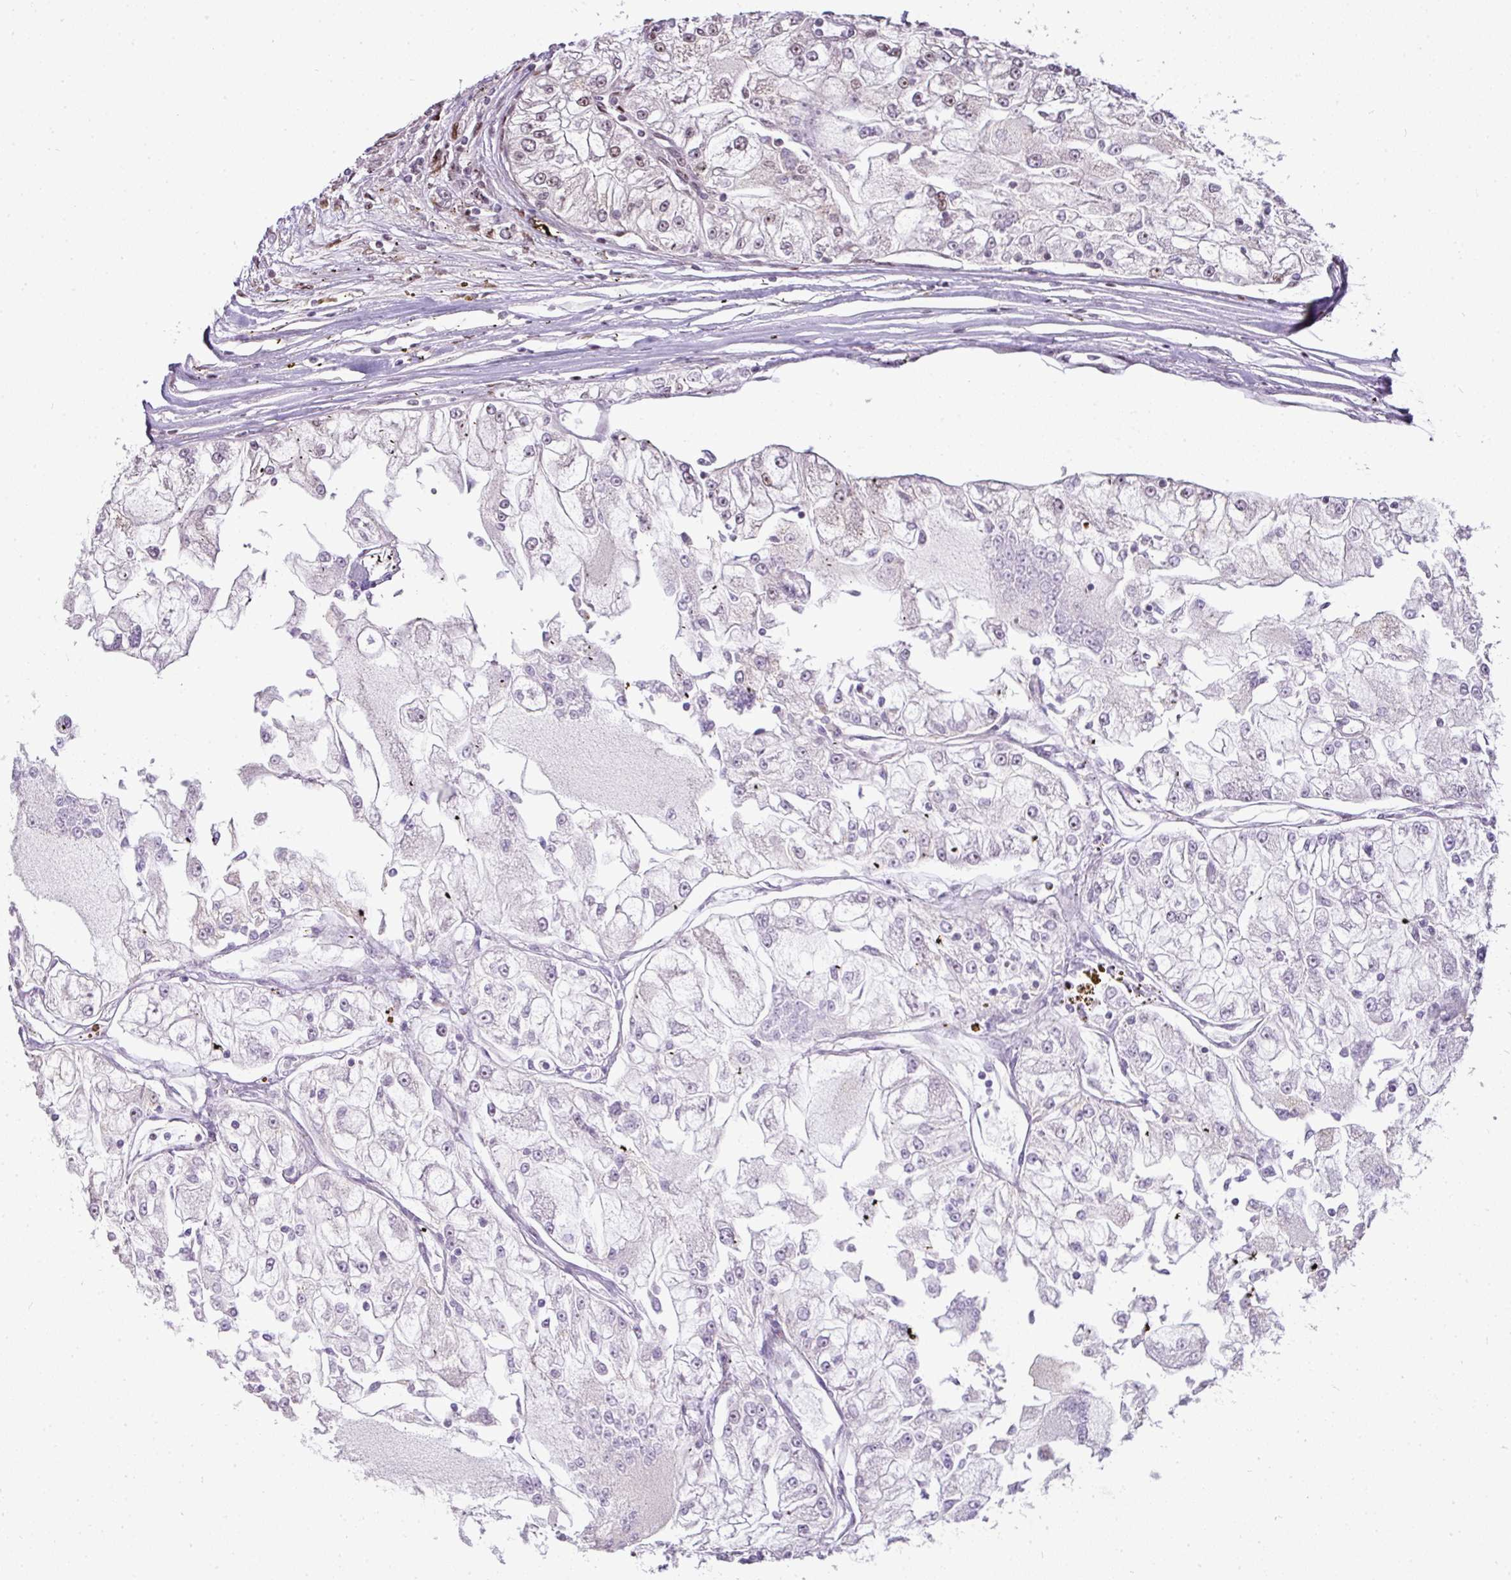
{"staining": {"intensity": "weak", "quantity": "<25%", "location": "nuclear"}, "tissue": "renal cancer", "cell_type": "Tumor cells", "image_type": "cancer", "snomed": [{"axis": "morphology", "description": "Adenocarcinoma, NOS"}, {"axis": "topography", "description": "Kidney"}], "caption": "IHC image of neoplastic tissue: human renal cancer (adenocarcinoma) stained with DAB demonstrates no significant protein expression in tumor cells.", "gene": "MYSM1", "patient": {"sex": "female", "age": 72}}